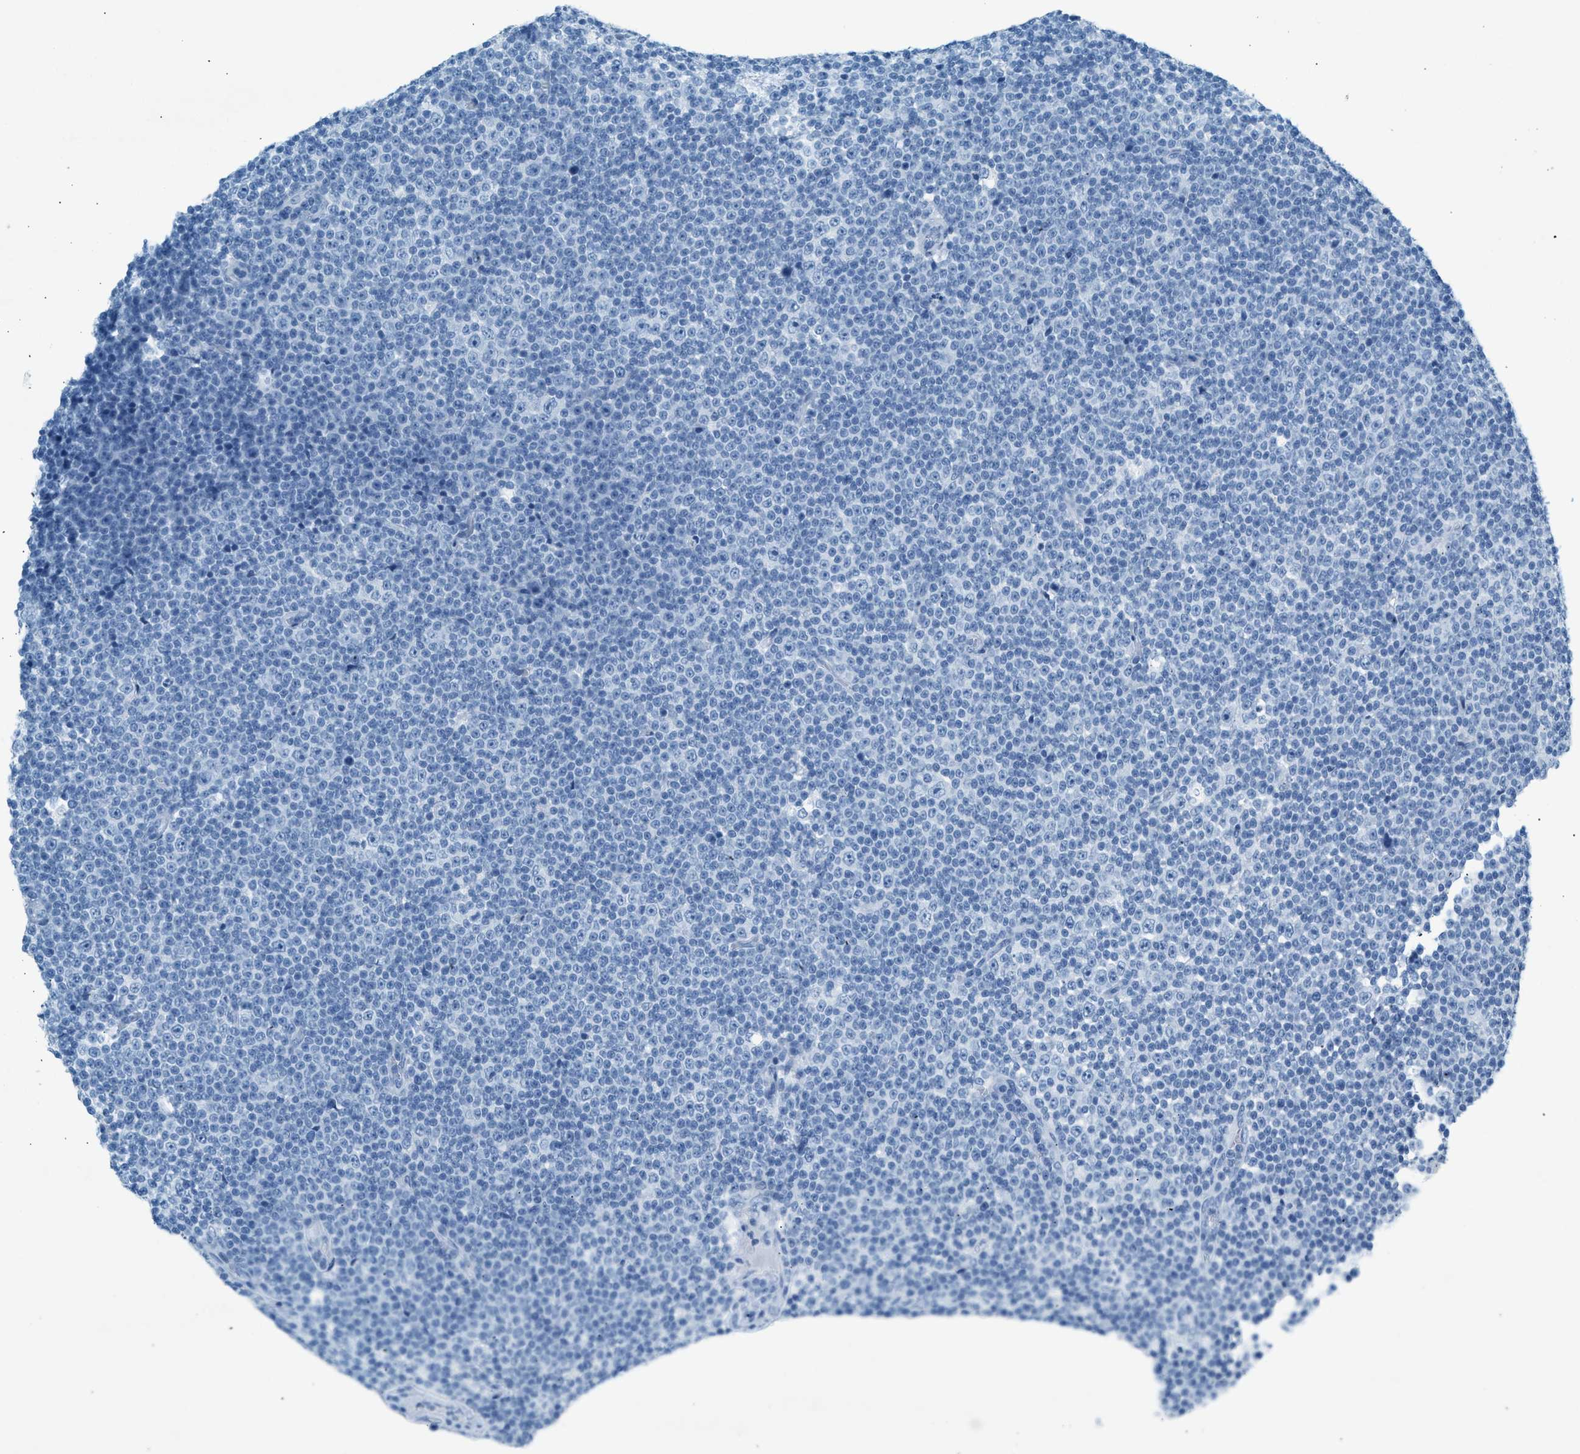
{"staining": {"intensity": "negative", "quantity": "none", "location": "none"}, "tissue": "lymphoma", "cell_type": "Tumor cells", "image_type": "cancer", "snomed": [{"axis": "morphology", "description": "Malignant lymphoma, non-Hodgkin's type, Low grade"}, {"axis": "topography", "description": "Lymph node"}], "caption": "Immunohistochemistry (IHC) of human lymphoma displays no expression in tumor cells.", "gene": "HHATL", "patient": {"sex": "female", "age": 67}}